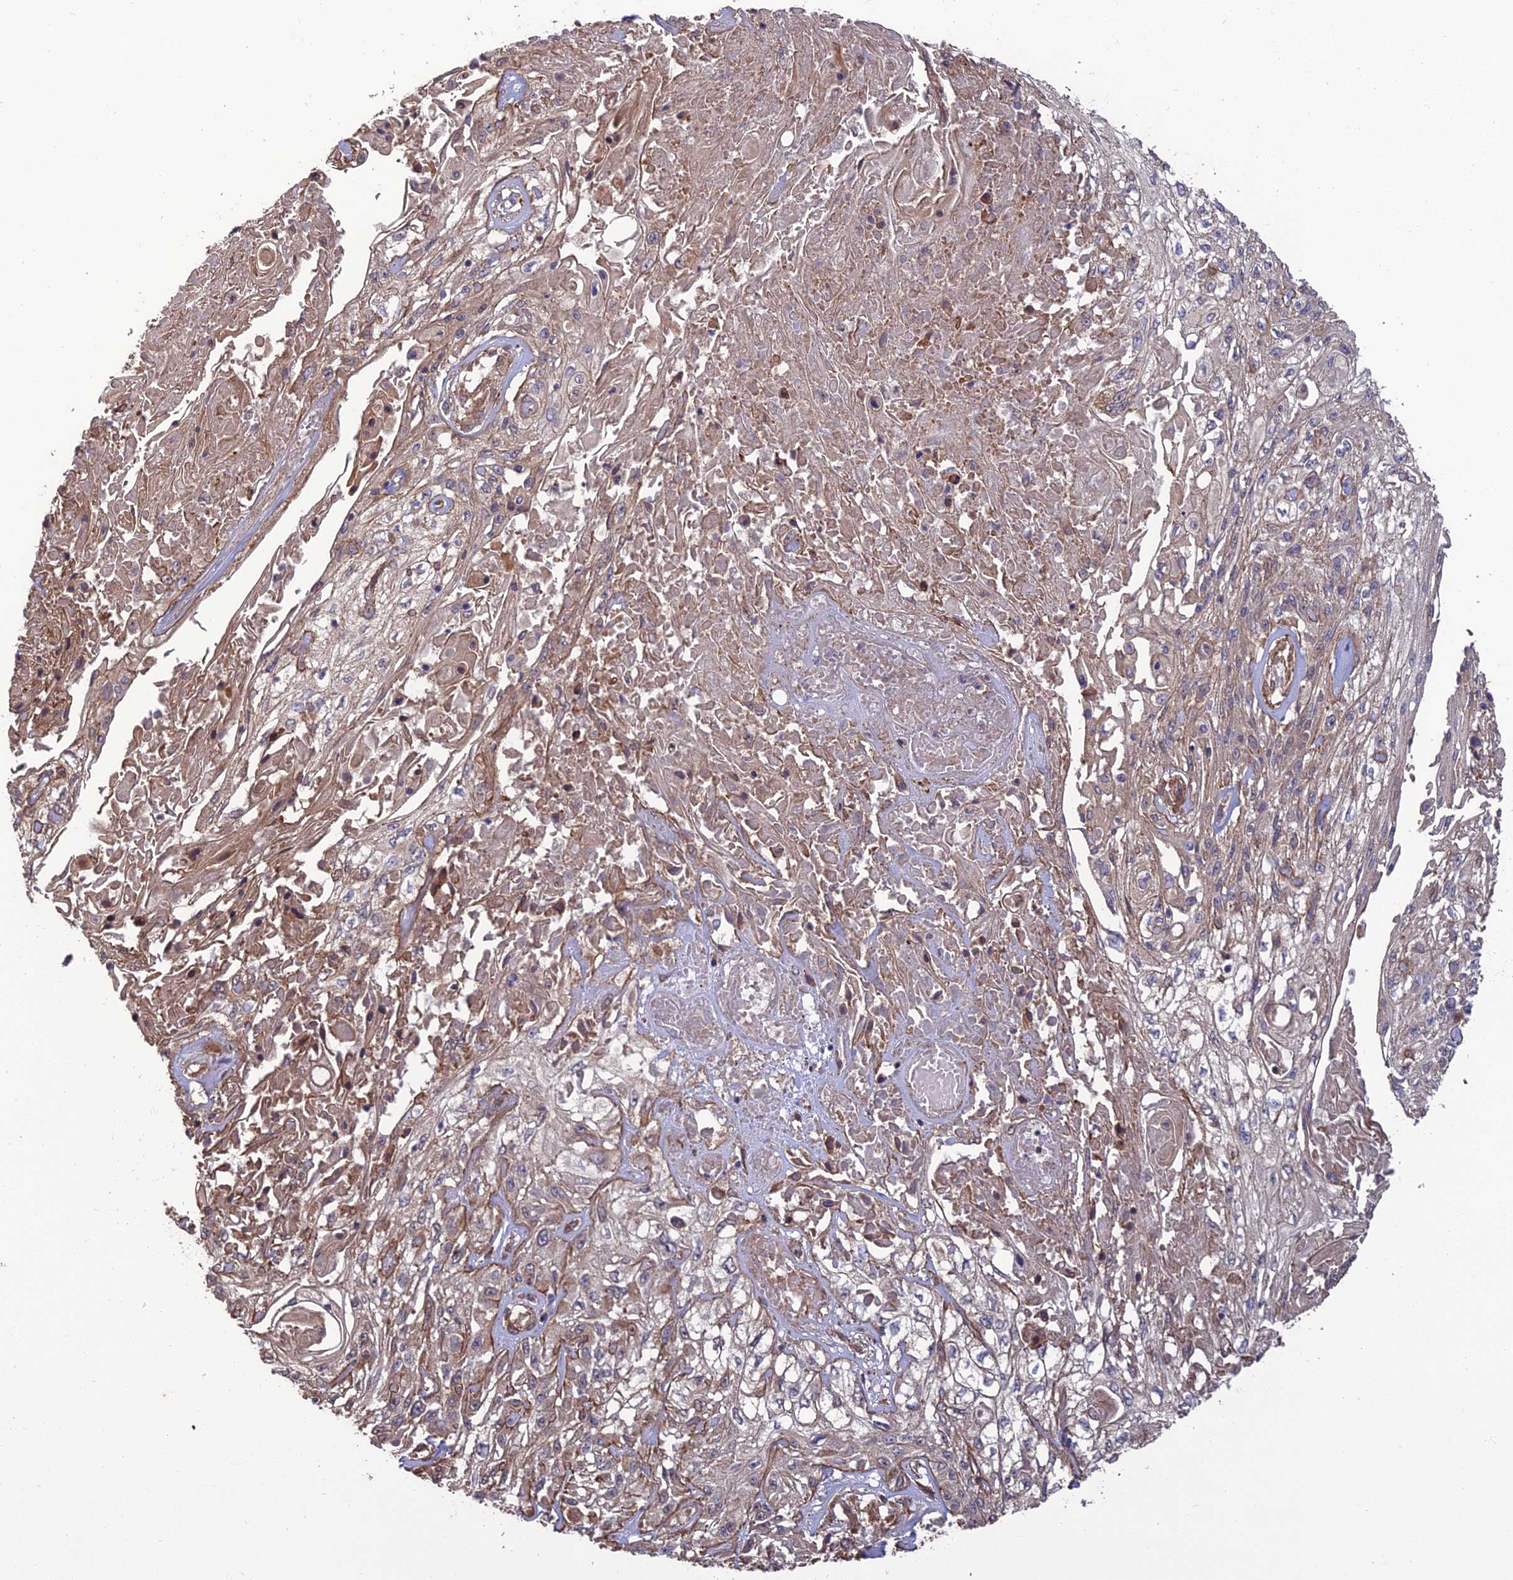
{"staining": {"intensity": "weak", "quantity": "25%-75%", "location": "cytoplasmic/membranous"}, "tissue": "skin cancer", "cell_type": "Tumor cells", "image_type": "cancer", "snomed": [{"axis": "morphology", "description": "Squamous cell carcinoma, NOS"}, {"axis": "morphology", "description": "Squamous cell carcinoma, metastatic, NOS"}, {"axis": "topography", "description": "Skin"}, {"axis": "topography", "description": "Lymph node"}], "caption": "Immunohistochemical staining of human skin cancer reveals low levels of weak cytoplasmic/membranous expression in approximately 25%-75% of tumor cells.", "gene": "ATP6V0A2", "patient": {"sex": "male", "age": 75}}